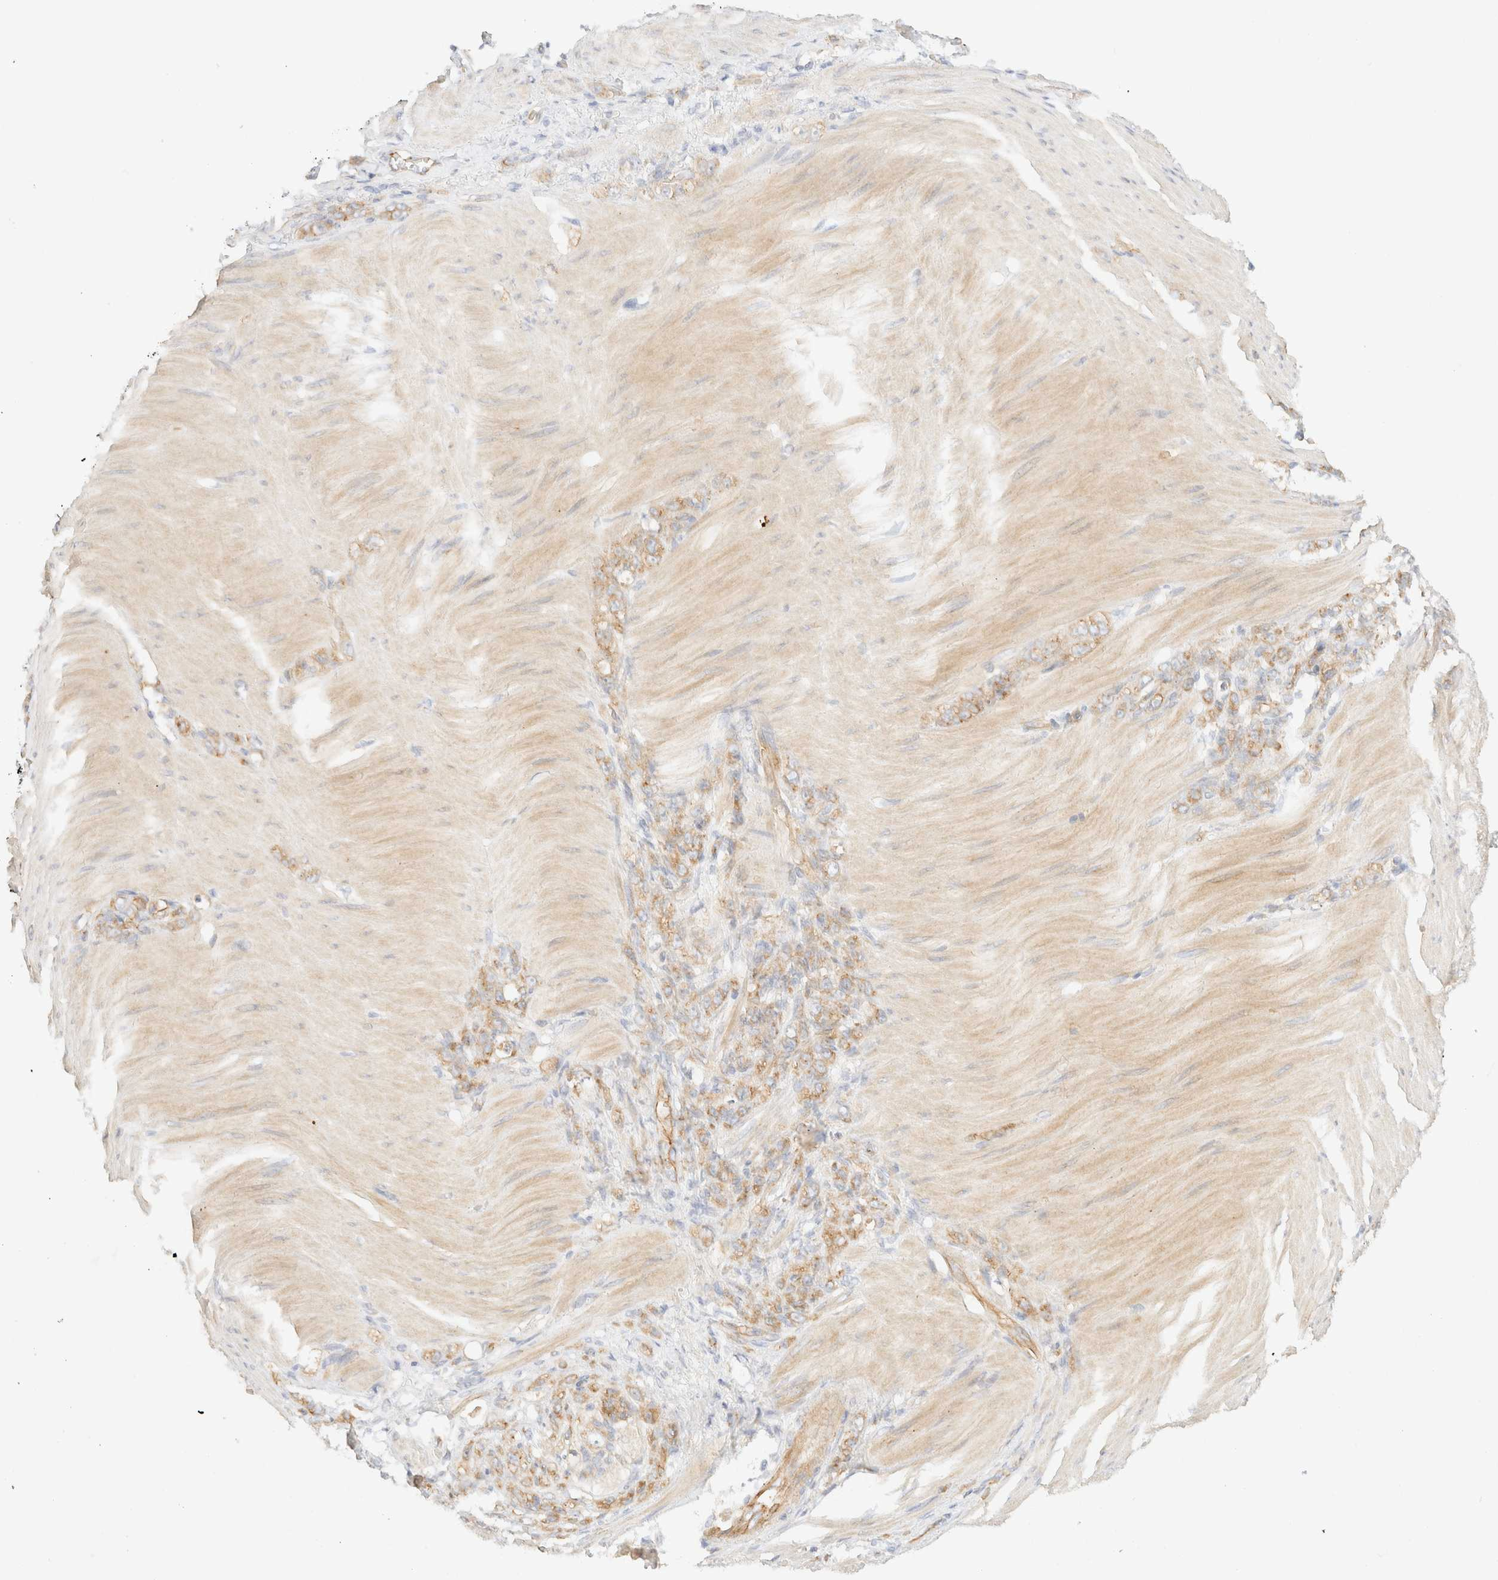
{"staining": {"intensity": "moderate", "quantity": "25%-75%", "location": "cytoplasmic/membranous"}, "tissue": "stomach cancer", "cell_type": "Tumor cells", "image_type": "cancer", "snomed": [{"axis": "morphology", "description": "Normal tissue, NOS"}, {"axis": "morphology", "description": "Adenocarcinoma, NOS"}, {"axis": "topography", "description": "Stomach"}], "caption": "An image of stomach adenocarcinoma stained for a protein displays moderate cytoplasmic/membranous brown staining in tumor cells.", "gene": "MYO10", "patient": {"sex": "male", "age": 82}}